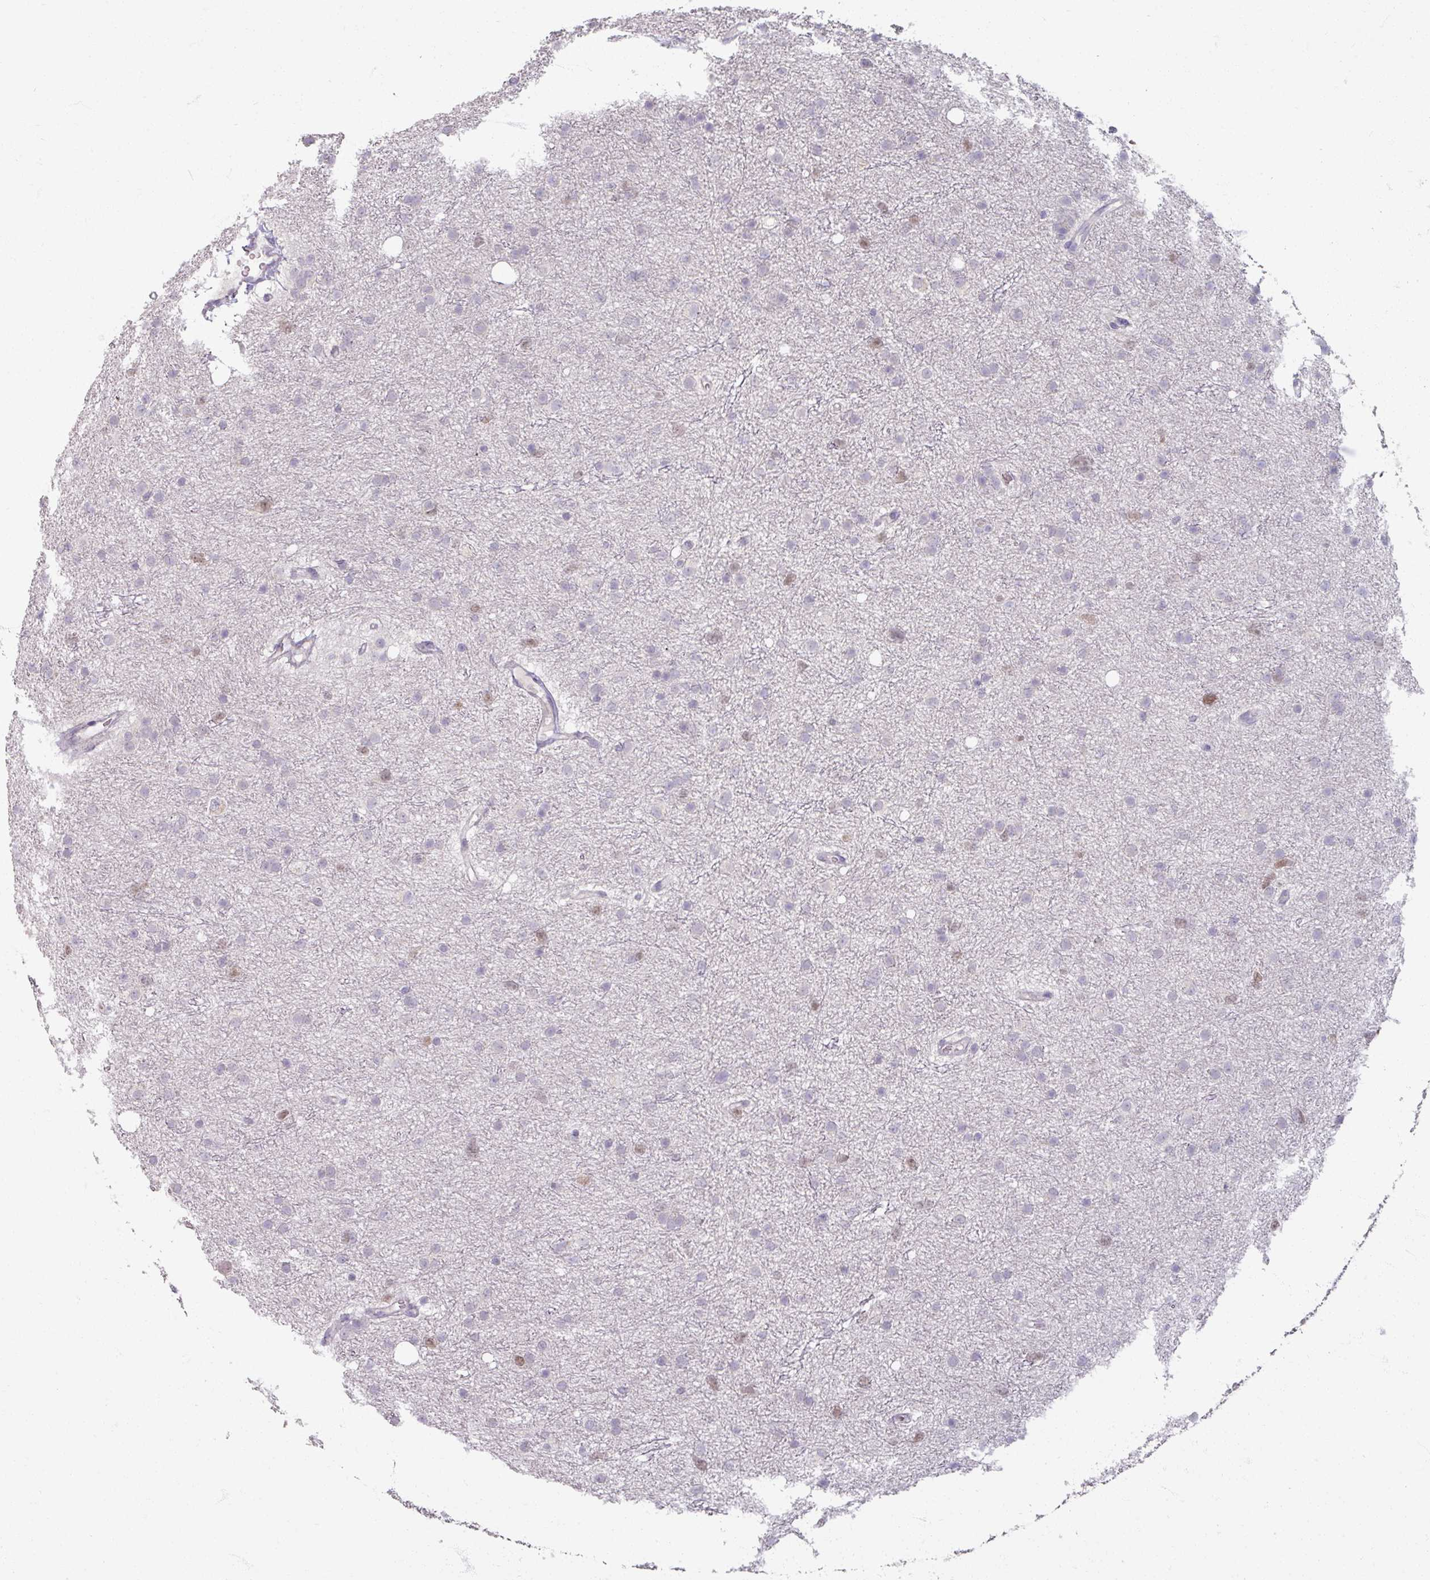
{"staining": {"intensity": "weak", "quantity": "<25%", "location": "nuclear"}, "tissue": "glioma", "cell_type": "Tumor cells", "image_type": "cancer", "snomed": [{"axis": "morphology", "description": "Glioma, malignant, Low grade"}, {"axis": "topography", "description": "Cerebral cortex"}], "caption": "Glioma stained for a protein using IHC shows no positivity tumor cells.", "gene": "SOX11", "patient": {"sex": "female", "age": 39}}